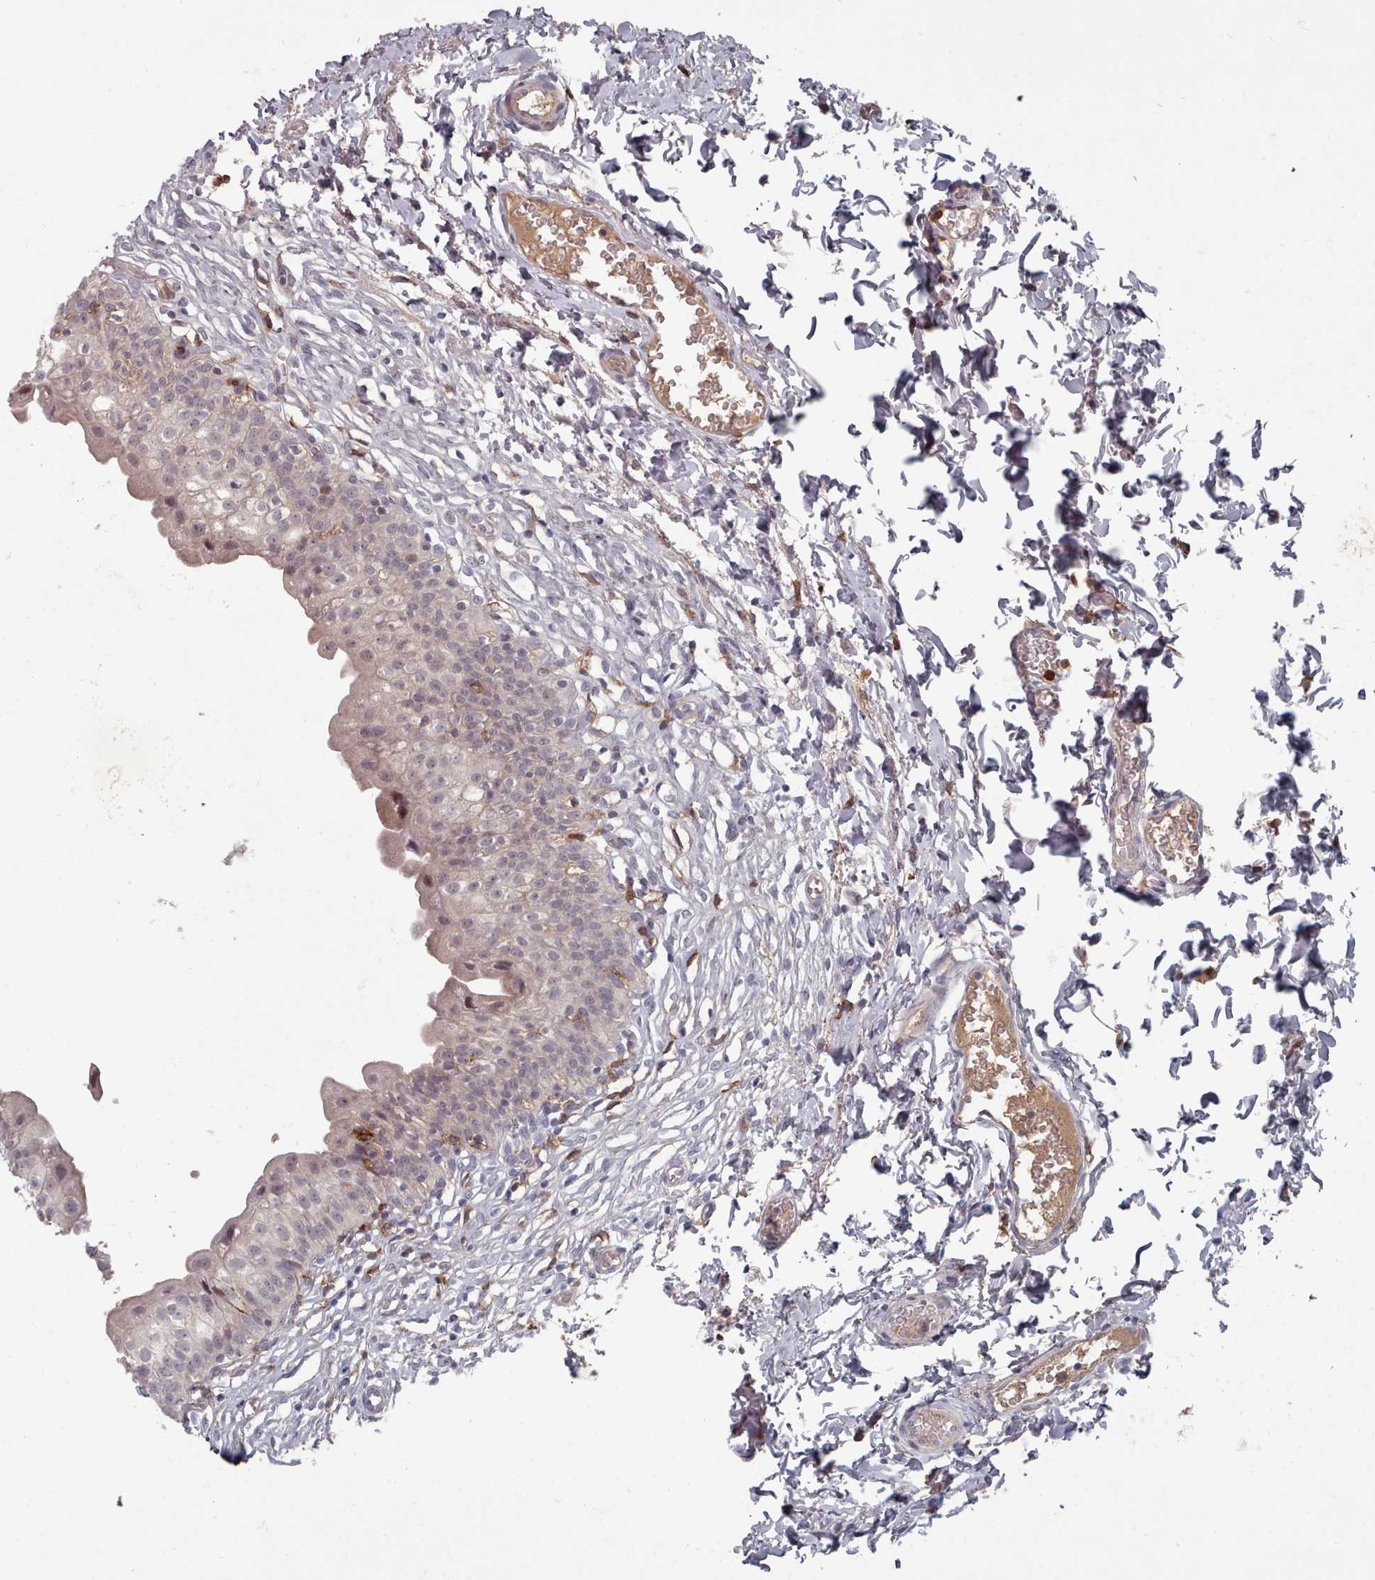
{"staining": {"intensity": "weak", "quantity": "<25%", "location": "cytoplasmic/membranous"}, "tissue": "urinary bladder", "cell_type": "Urothelial cells", "image_type": "normal", "snomed": [{"axis": "morphology", "description": "Normal tissue, NOS"}, {"axis": "topography", "description": "Urinary bladder"}], "caption": "This is an immunohistochemistry (IHC) histopathology image of unremarkable human urinary bladder. There is no staining in urothelial cells.", "gene": "COL8A2", "patient": {"sex": "male", "age": 55}}